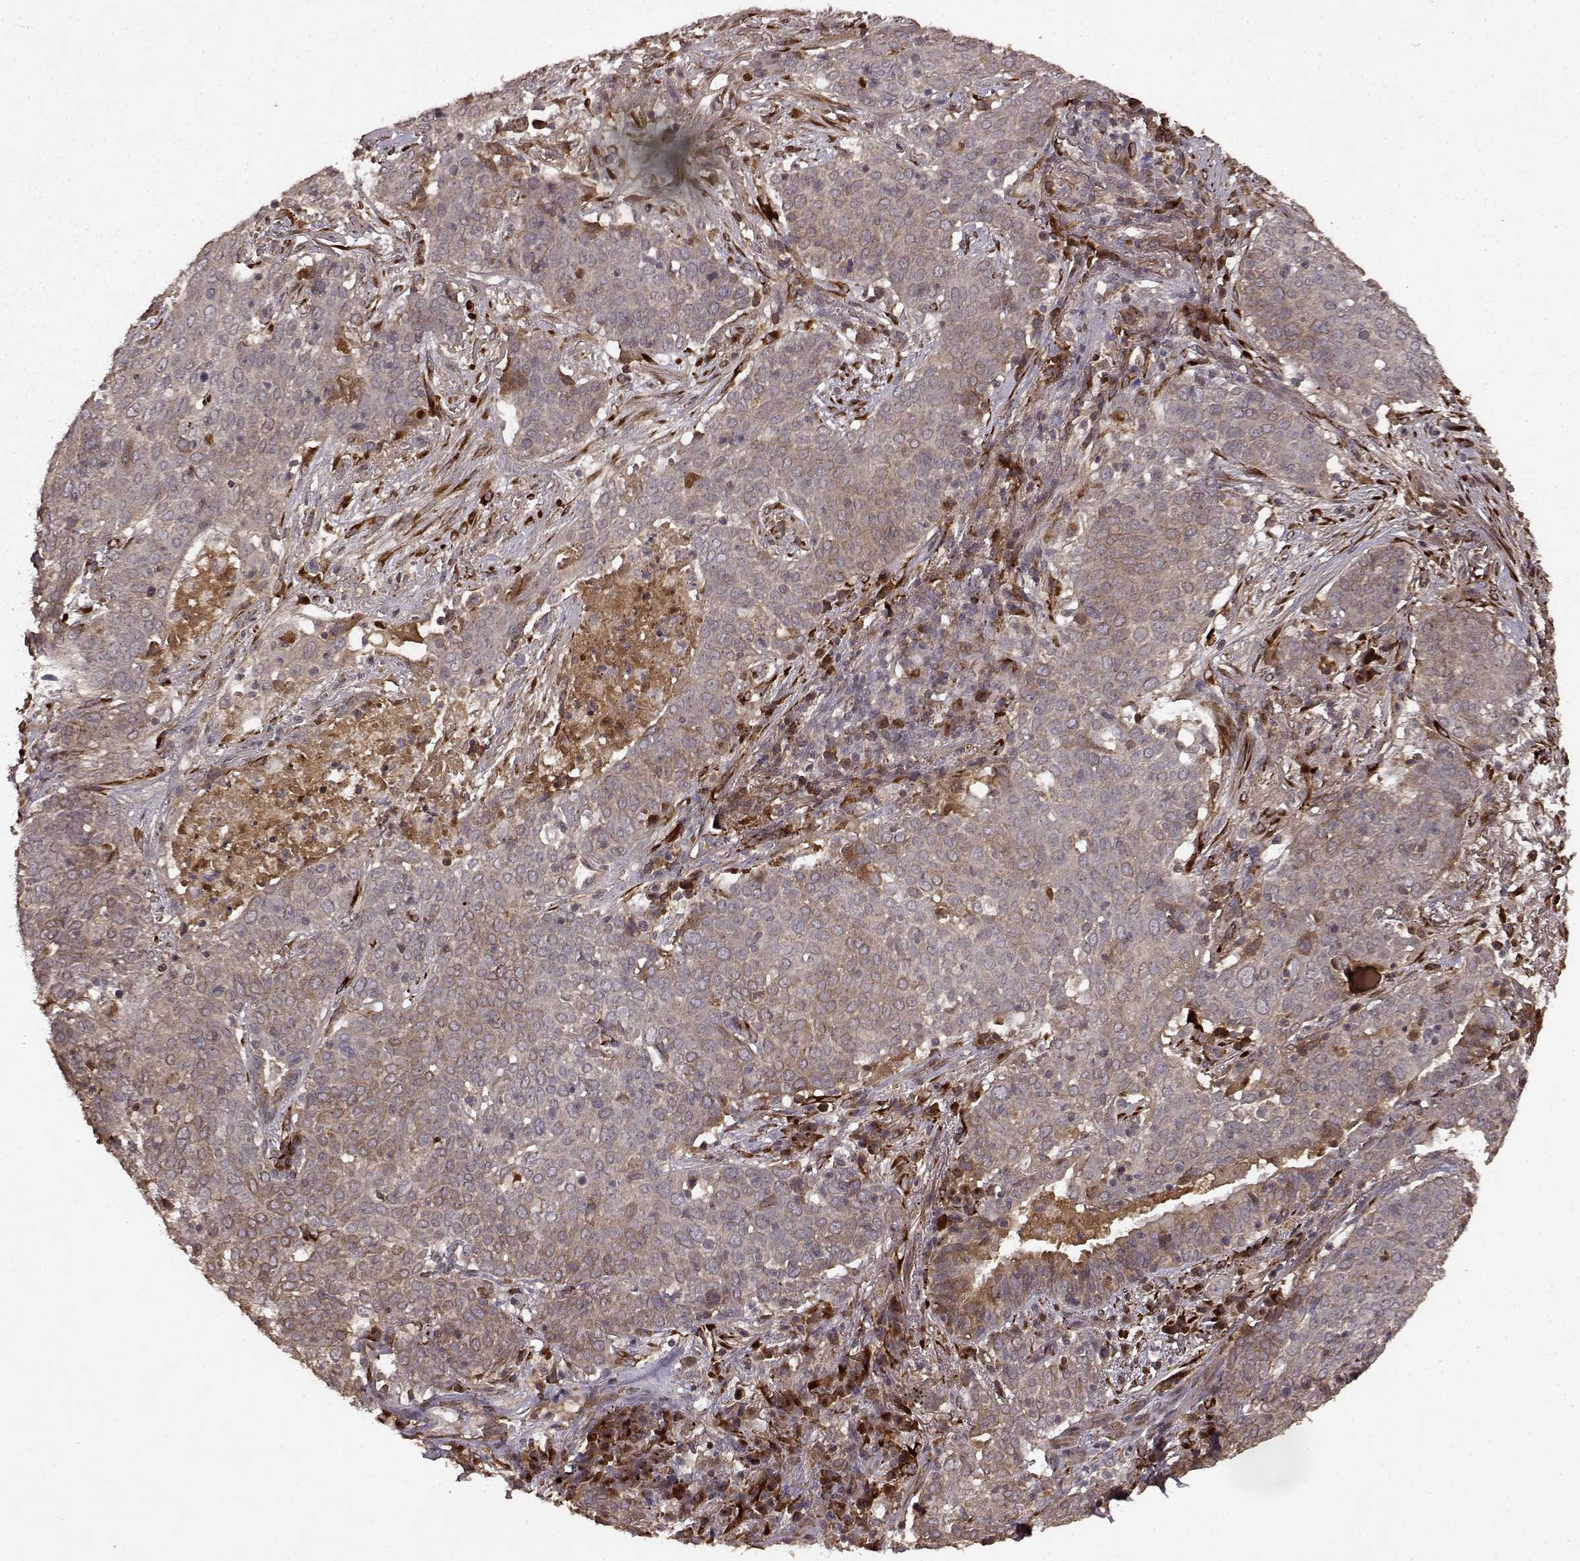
{"staining": {"intensity": "moderate", "quantity": "<25%", "location": "cytoplasmic/membranous"}, "tissue": "lung cancer", "cell_type": "Tumor cells", "image_type": "cancer", "snomed": [{"axis": "morphology", "description": "Squamous cell carcinoma, NOS"}, {"axis": "topography", "description": "Lung"}], "caption": "Human squamous cell carcinoma (lung) stained for a protein (brown) demonstrates moderate cytoplasmic/membranous positive expression in approximately <25% of tumor cells.", "gene": "FSTL1", "patient": {"sex": "male", "age": 82}}